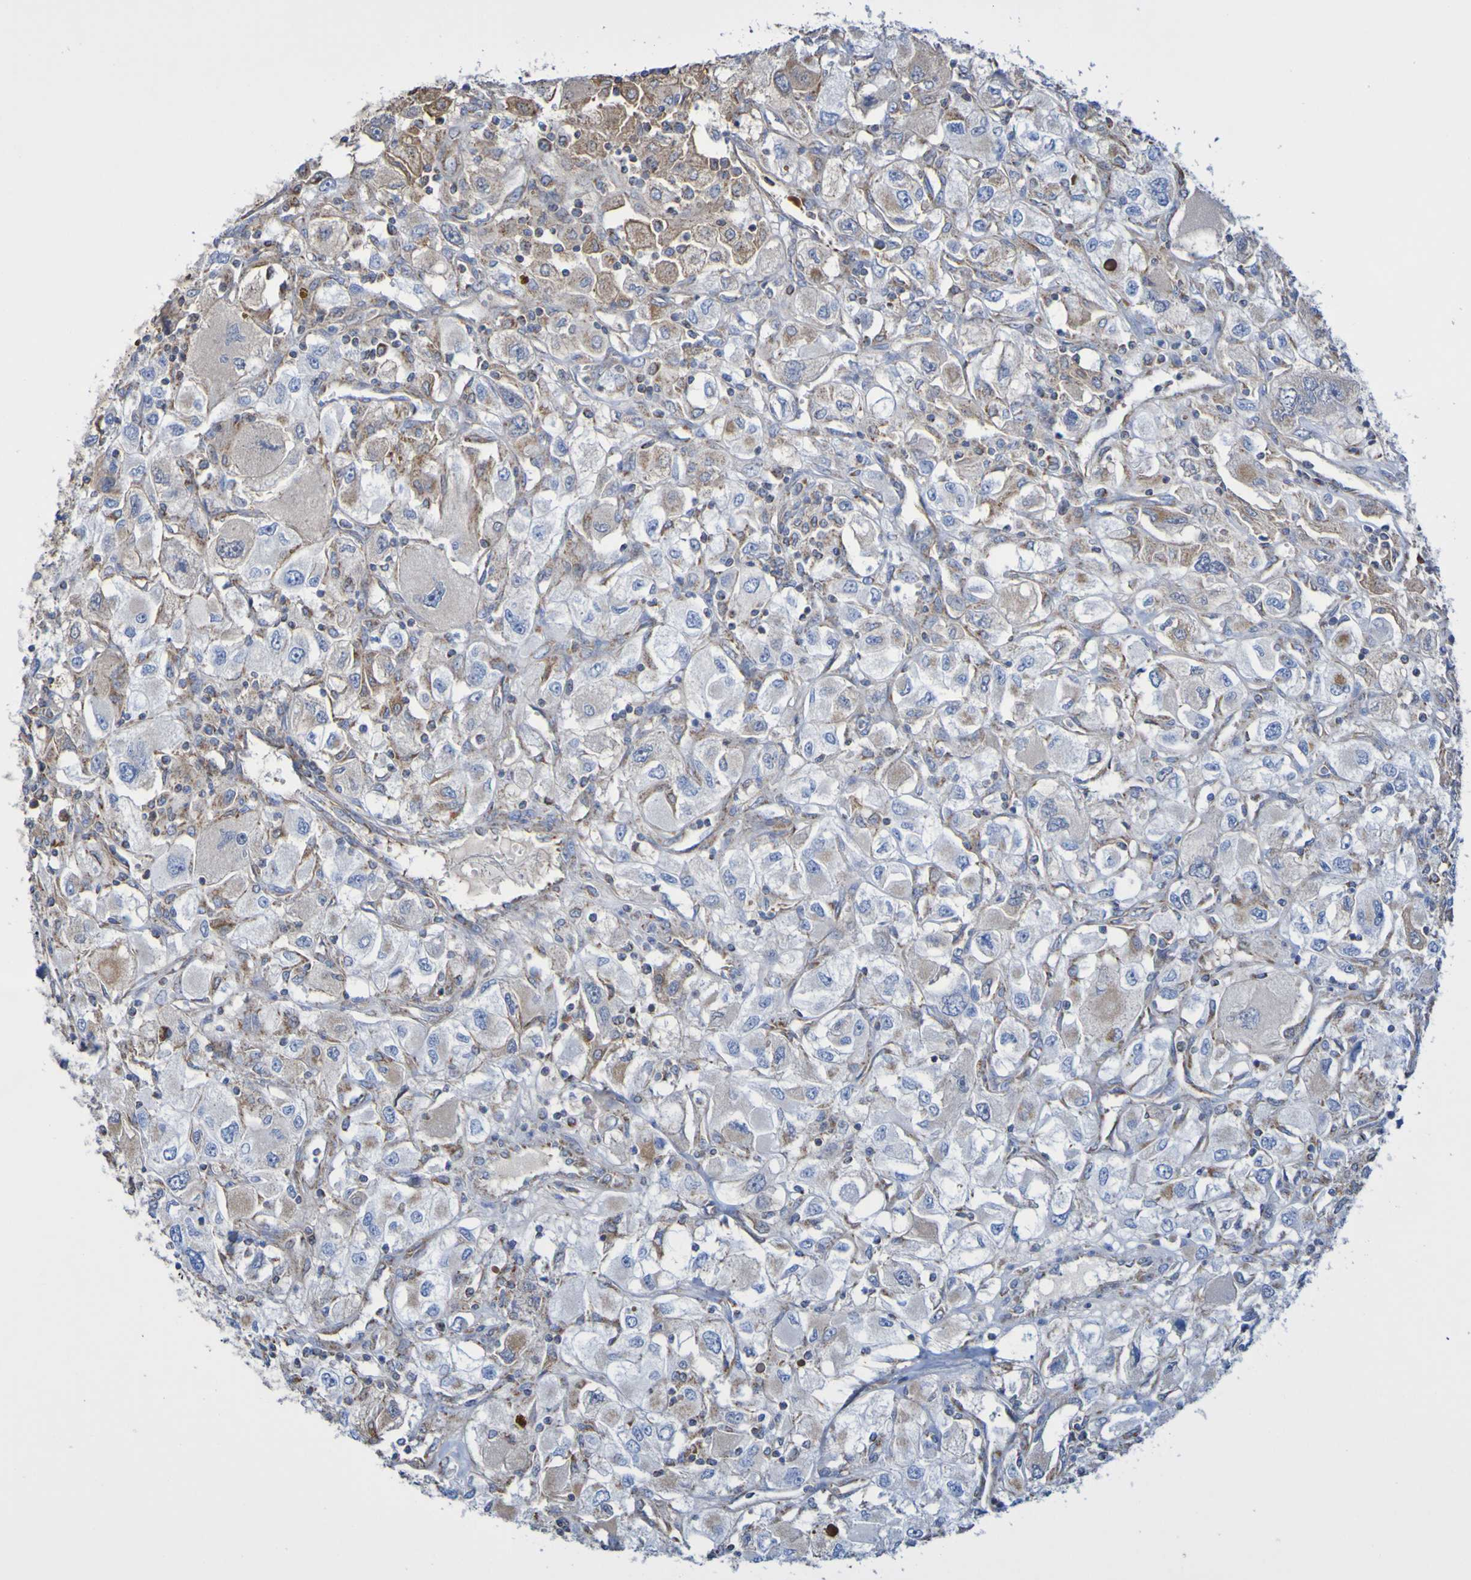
{"staining": {"intensity": "weak", "quantity": "25%-75%", "location": "cytoplasmic/membranous"}, "tissue": "renal cancer", "cell_type": "Tumor cells", "image_type": "cancer", "snomed": [{"axis": "morphology", "description": "Adenocarcinoma, NOS"}, {"axis": "topography", "description": "Kidney"}], "caption": "Weak cytoplasmic/membranous protein positivity is present in about 25%-75% of tumor cells in renal adenocarcinoma.", "gene": "CNTN2", "patient": {"sex": "female", "age": 52}}